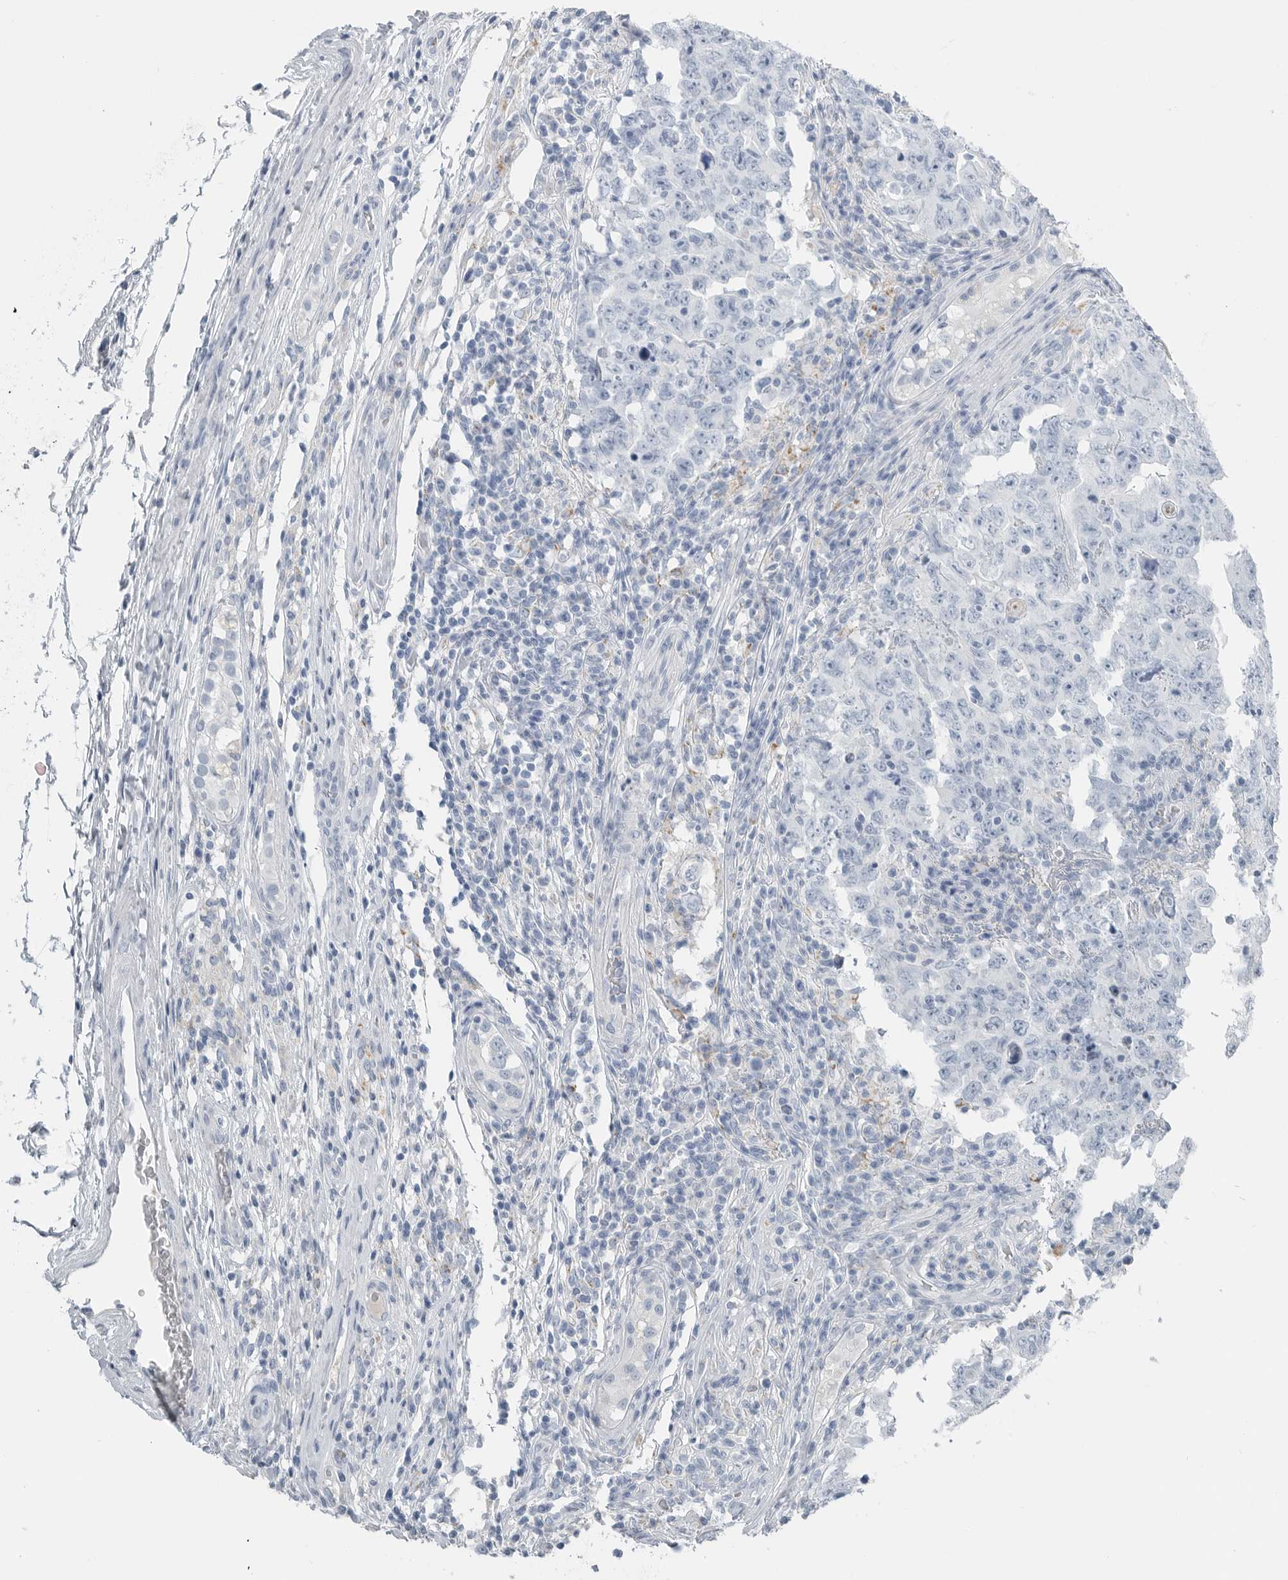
{"staining": {"intensity": "negative", "quantity": "none", "location": "none"}, "tissue": "testis cancer", "cell_type": "Tumor cells", "image_type": "cancer", "snomed": [{"axis": "morphology", "description": "Carcinoma, Embryonal, NOS"}, {"axis": "topography", "description": "Testis"}], "caption": "DAB immunohistochemical staining of embryonal carcinoma (testis) demonstrates no significant positivity in tumor cells.", "gene": "SERPINB7", "patient": {"sex": "male", "age": 26}}